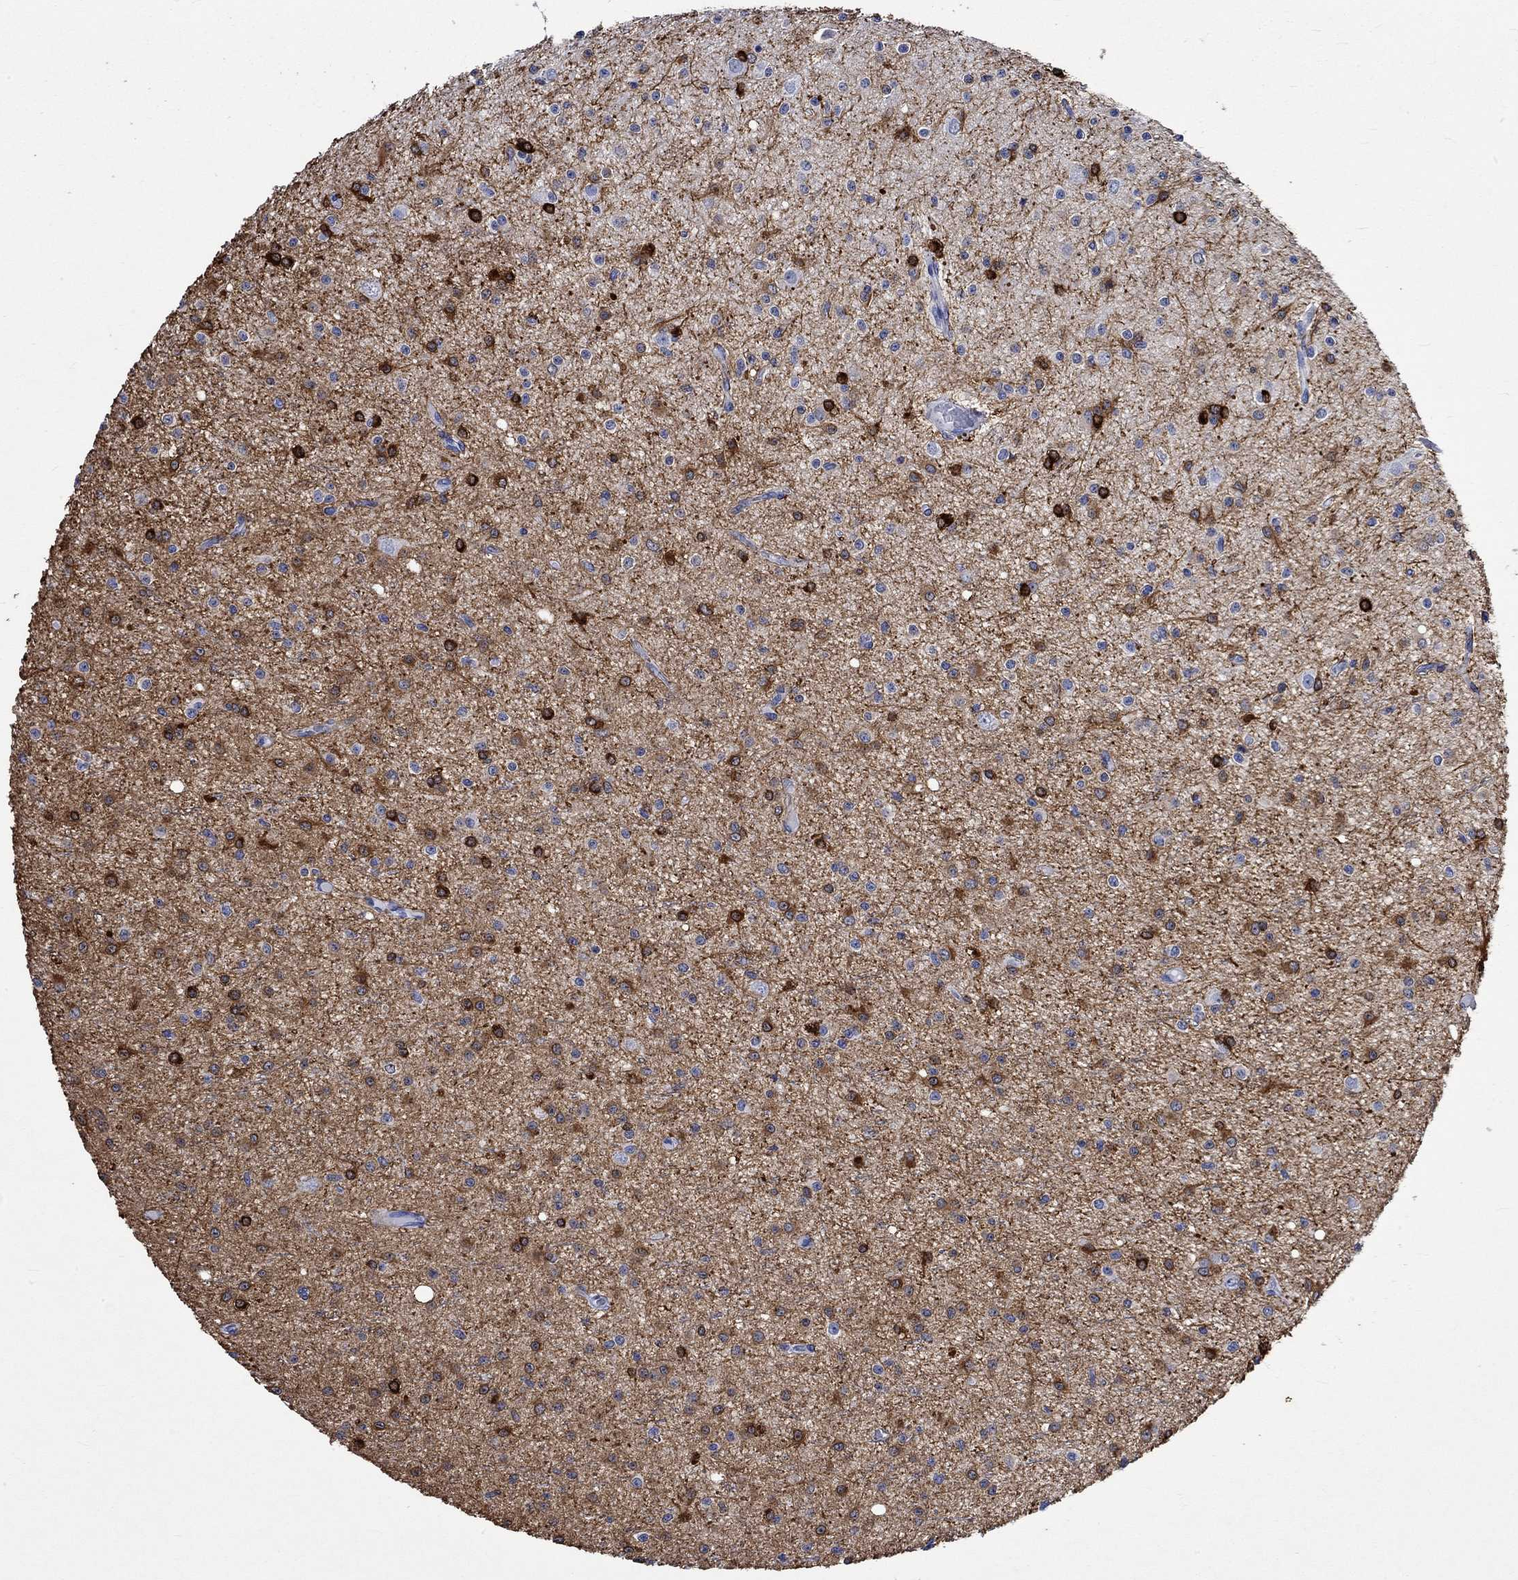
{"staining": {"intensity": "strong", "quantity": ">75%", "location": "cytoplasmic/membranous"}, "tissue": "glioma", "cell_type": "Tumor cells", "image_type": "cancer", "snomed": [{"axis": "morphology", "description": "Glioma, malignant, Low grade"}, {"axis": "topography", "description": "Brain"}], "caption": "The immunohistochemical stain highlights strong cytoplasmic/membranous staining in tumor cells of glioma tissue.", "gene": "CRYAB", "patient": {"sex": "male", "age": 27}}